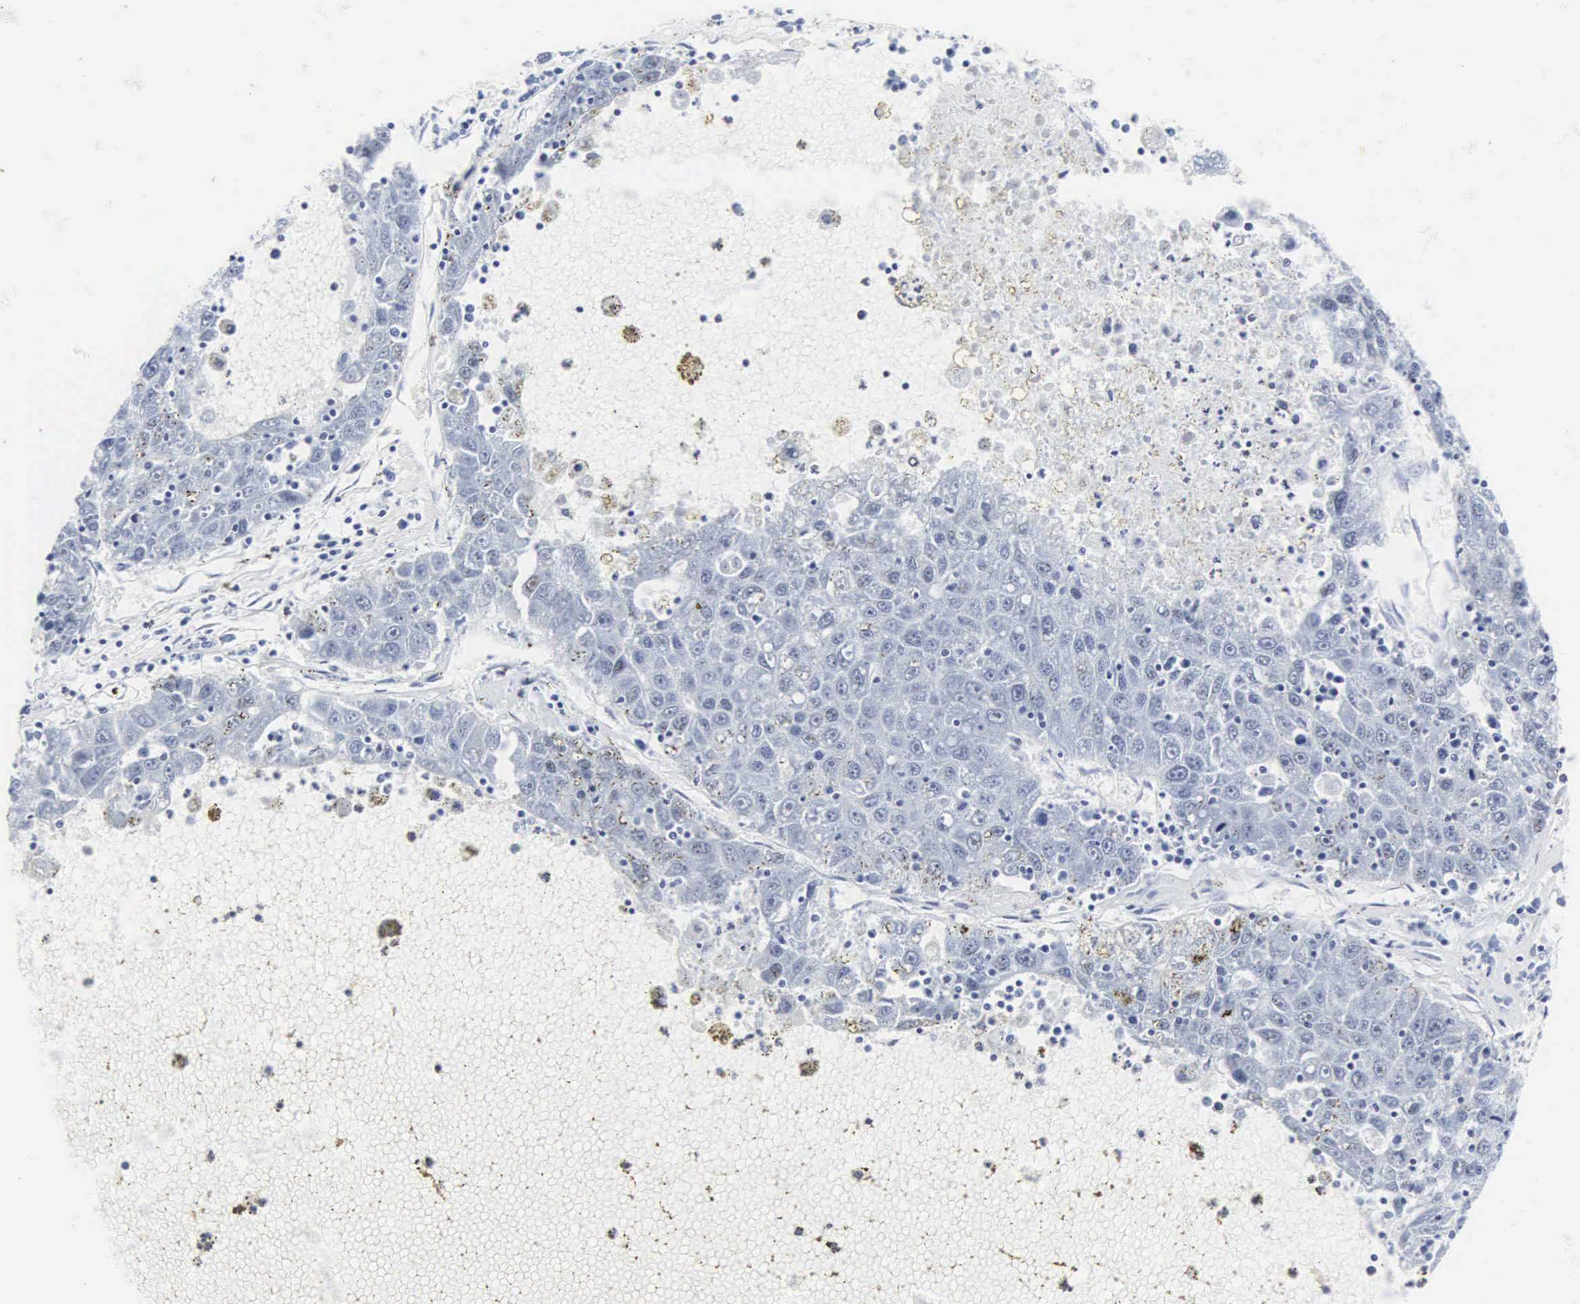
{"staining": {"intensity": "negative", "quantity": "none", "location": "none"}, "tissue": "liver cancer", "cell_type": "Tumor cells", "image_type": "cancer", "snomed": [{"axis": "morphology", "description": "Carcinoma, Hepatocellular, NOS"}, {"axis": "topography", "description": "Liver"}], "caption": "Tumor cells show no significant protein expression in liver cancer.", "gene": "CGB3", "patient": {"sex": "male", "age": 49}}